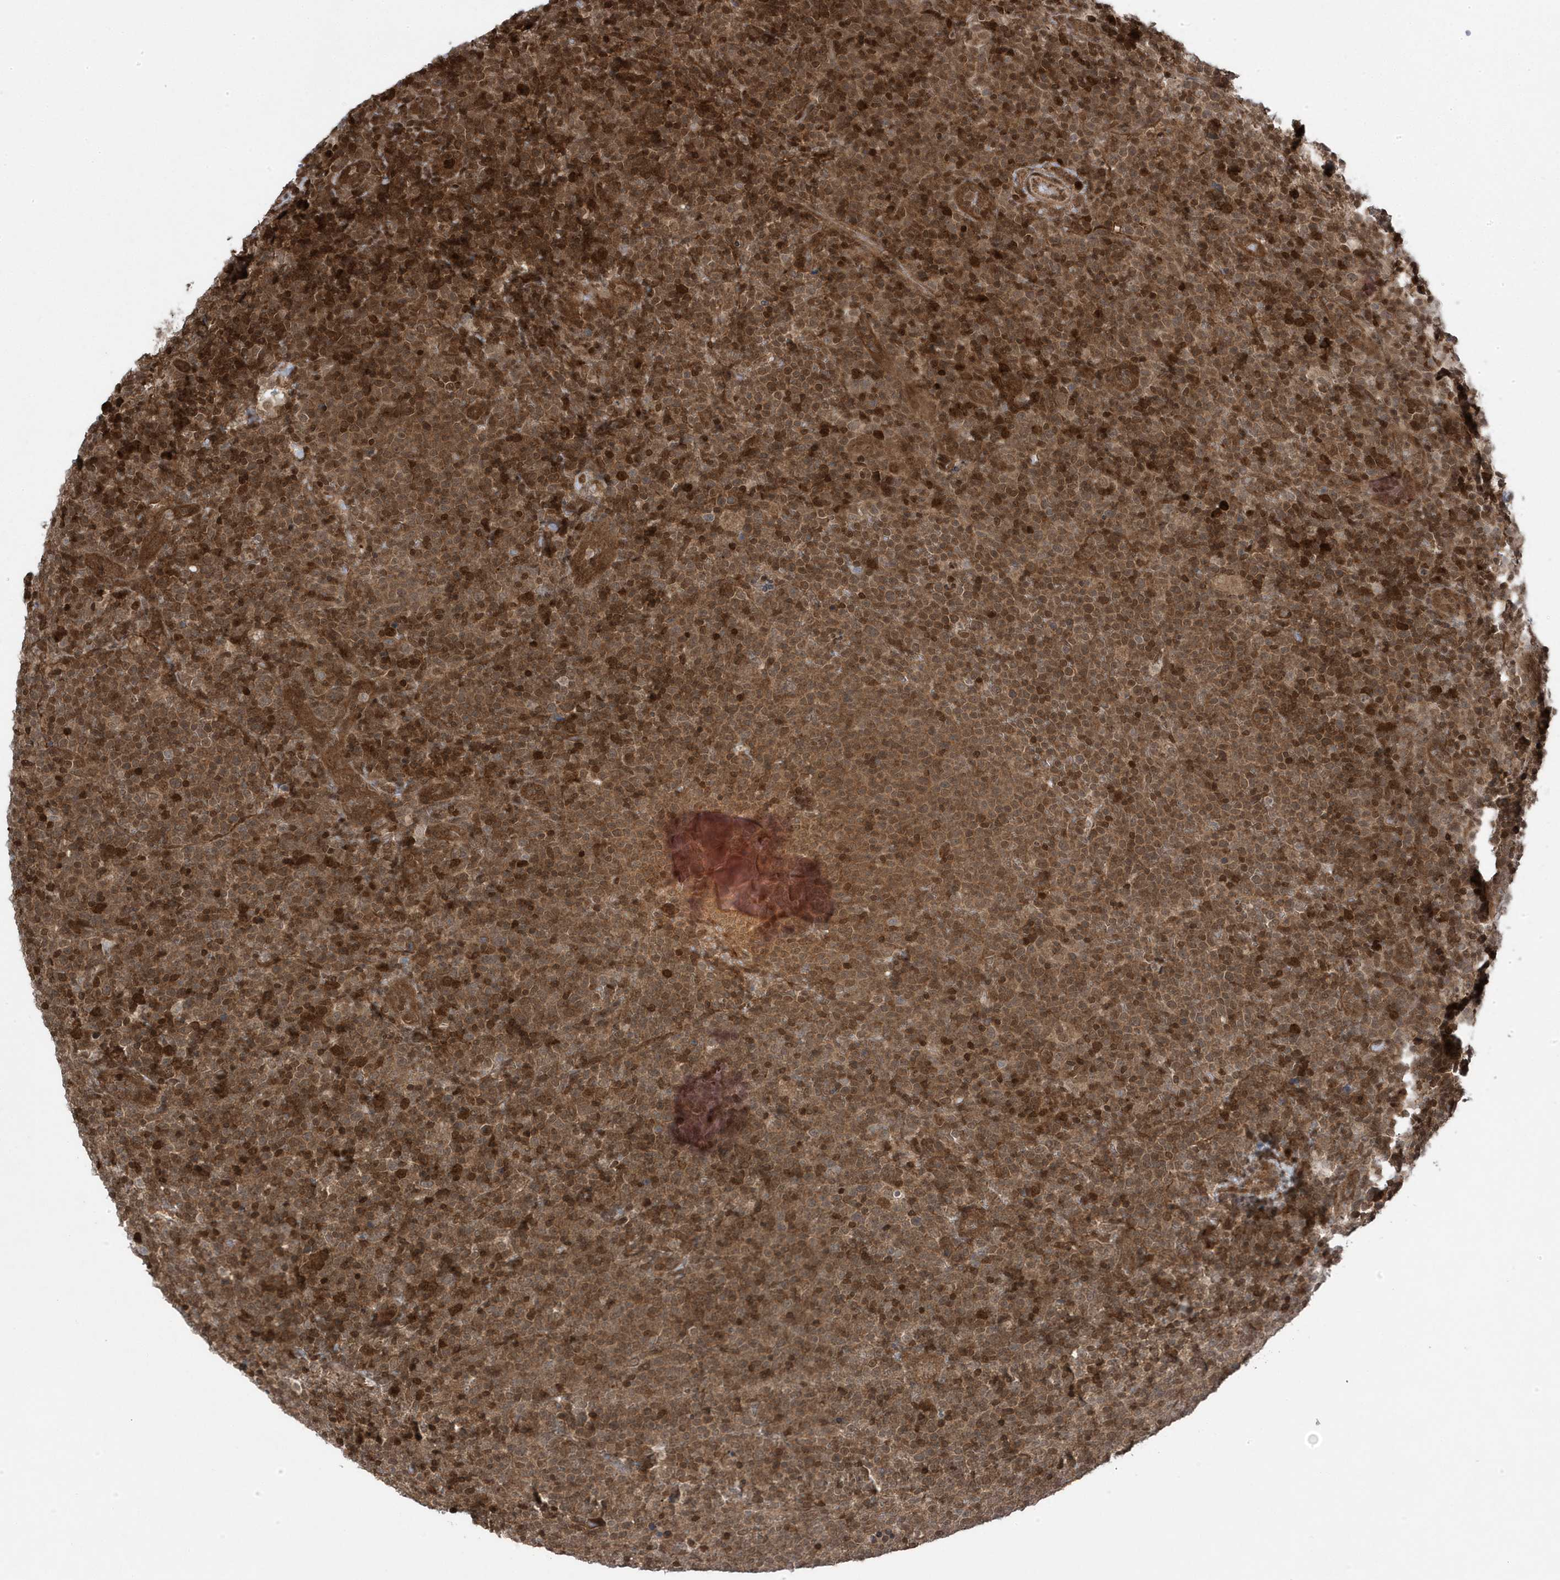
{"staining": {"intensity": "moderate", "quantity": ">75%", "location": "cytoplasmic/membranous,nuclear"}, "tissue": "lymphoma", "cell_type": "Tumor cells", "image_type": "cancer", "snomed": [{"axis": "morphology", "description": "Malignant lymphoma, non-Hodgkin's type, High grade"}, {"axis": "topography", "description": "Lymph node"}], "caption": "Immunohistochemistry of human malignant lymphoma, non-Hodgkin's type (high-grade) reveals medium levels of moderate cytoplasmic/membranous and nuclear staining in about >75% of tumor cells. The staining is performed using DAB brown chromogen to label protein expression. The nuclei are counter-stained blue using hematoxylin.", "gene": "MAPK1IP1L", "patient": {"sex": "male", "age": 61}}